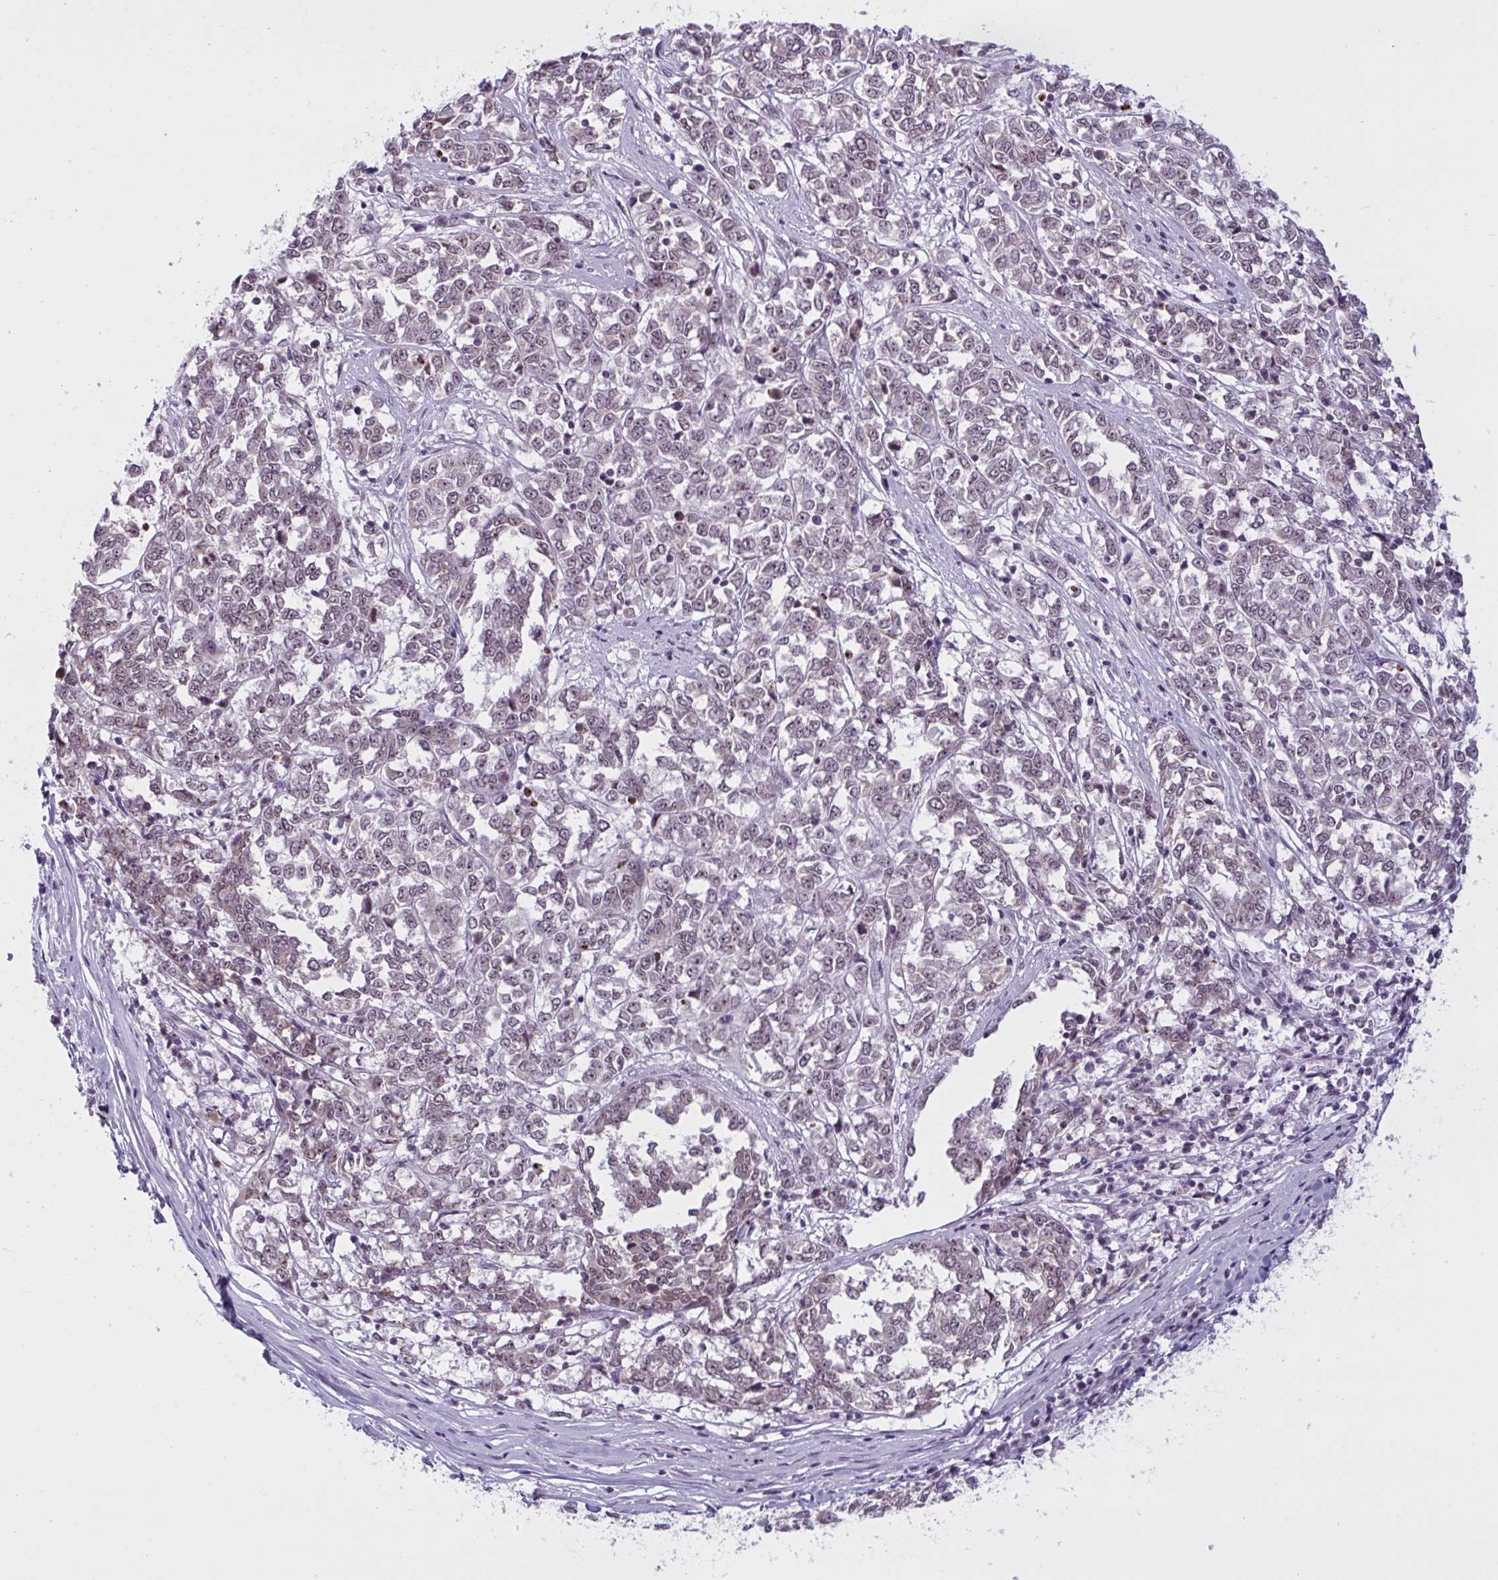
{"staining": {"intensity": "weak", "quantity": "25%-75%", "location": "nuclear"}, "tissue": "melanoma", "cell_type": "Tumor cells", "image_type": "cancer", "snomed": [{"axis": "morphology", "description": "Malignant melanoma, NOS"}, {"axis": "topography", "description": "Skin"}], "caption": "The photomicrograph shows staining of melanoma, revealing weak nuclear protein expression (brown color) within tumor cells. Using DAB (3,3'-diaminobenzidine) (brown) and hematoxylin (blue) stains, captured at high magnification using brightfield microscopy.", "gene": "TGM6", "patient": {"sex": "female", "age": 72}}